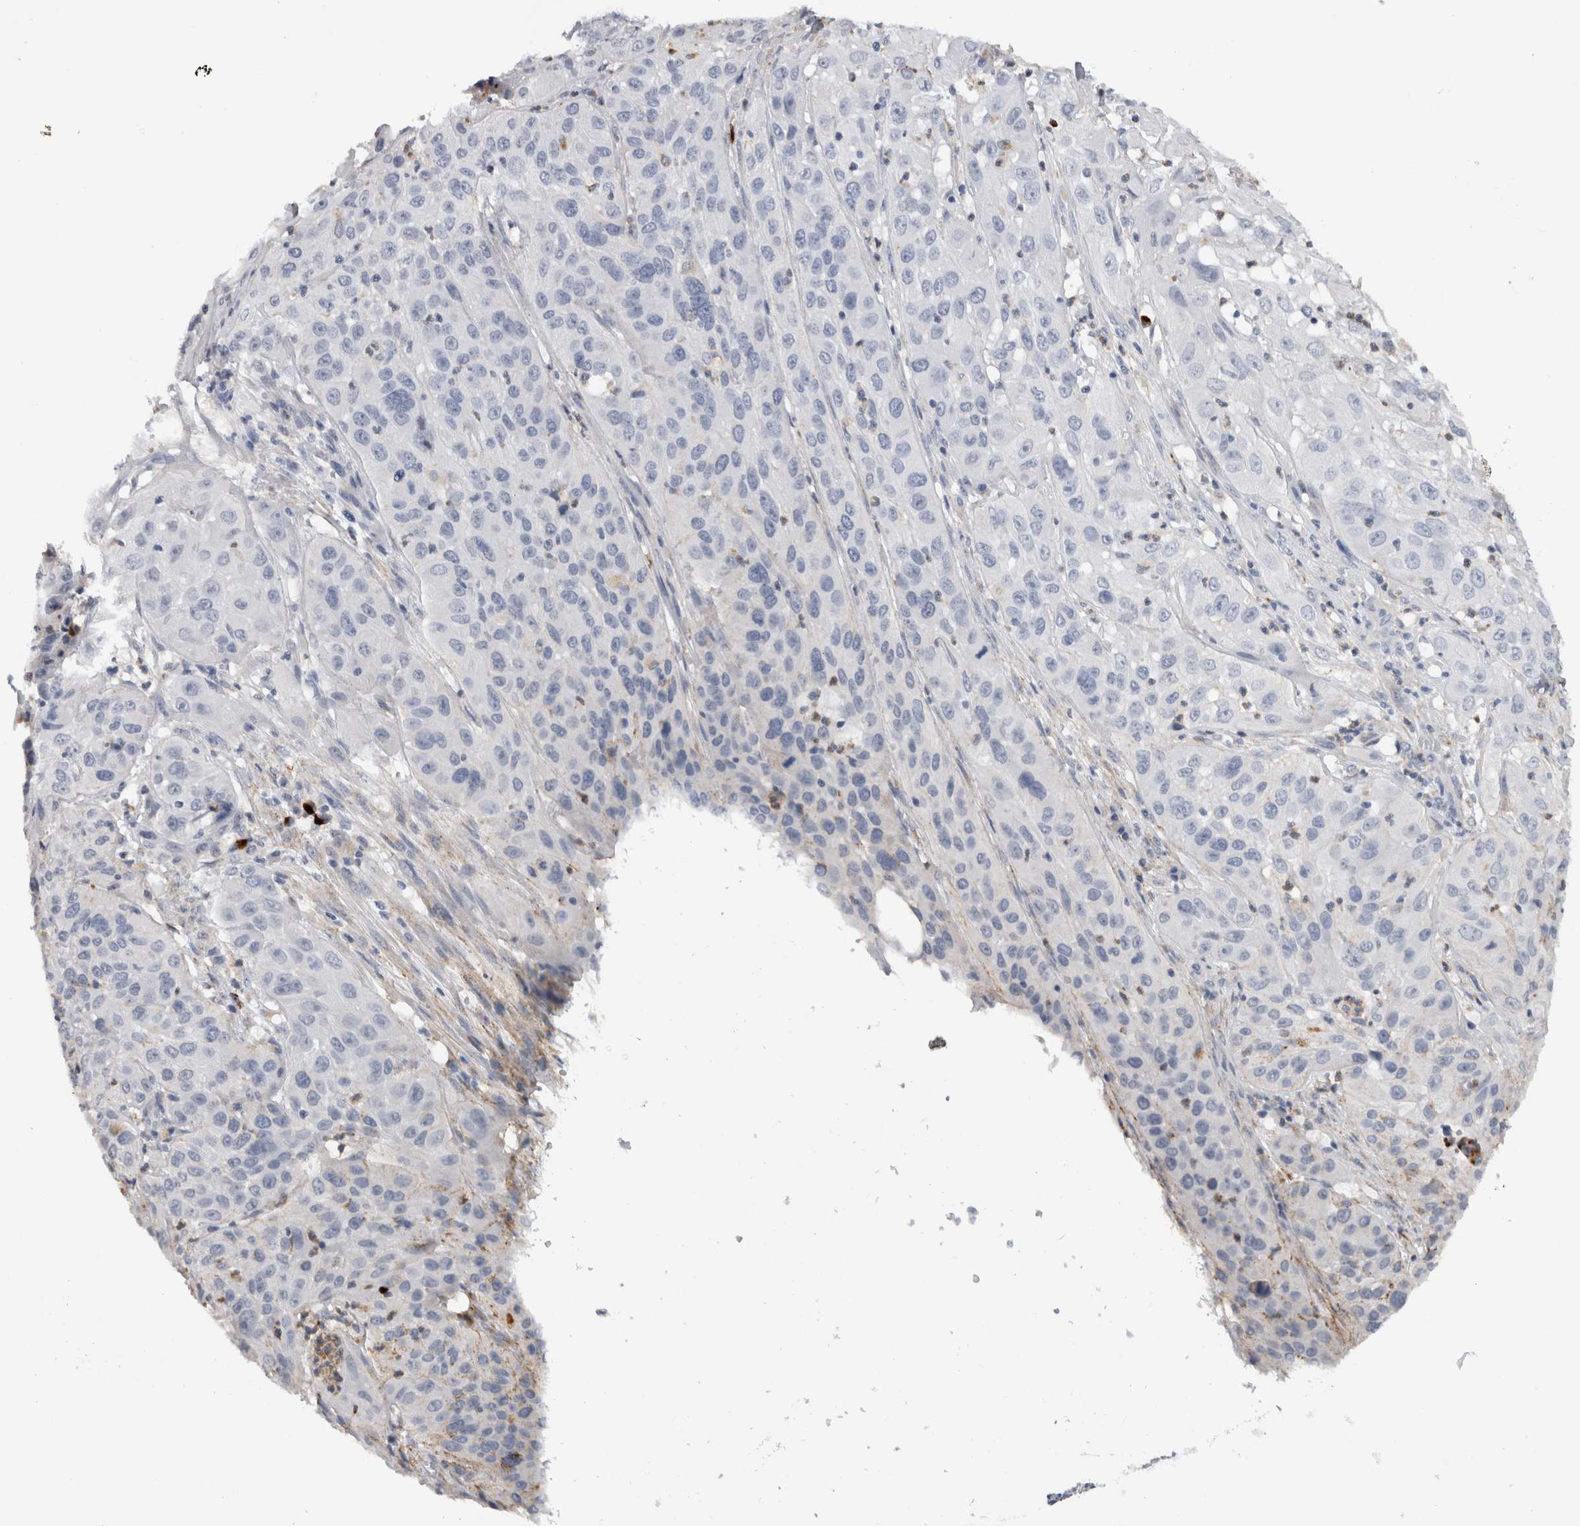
{"staining": {"intensity": "negative", "quantity": "none", "location": "none"}, "tissue": "cervical cancer", "cell_type": "Tumor cells", "image_type": "cancer", "snomed": [{"axis": "morphology", "description": "Squamous cell carcinoma, NOS"}, {"axis": "topography", "description": "Cervix"}], "caption": "The photomicrograph reveals no significant expression in tumor cells of cervical cancer.", "gene": "CD63", "patient": {"sex": "female", "age": 32}}